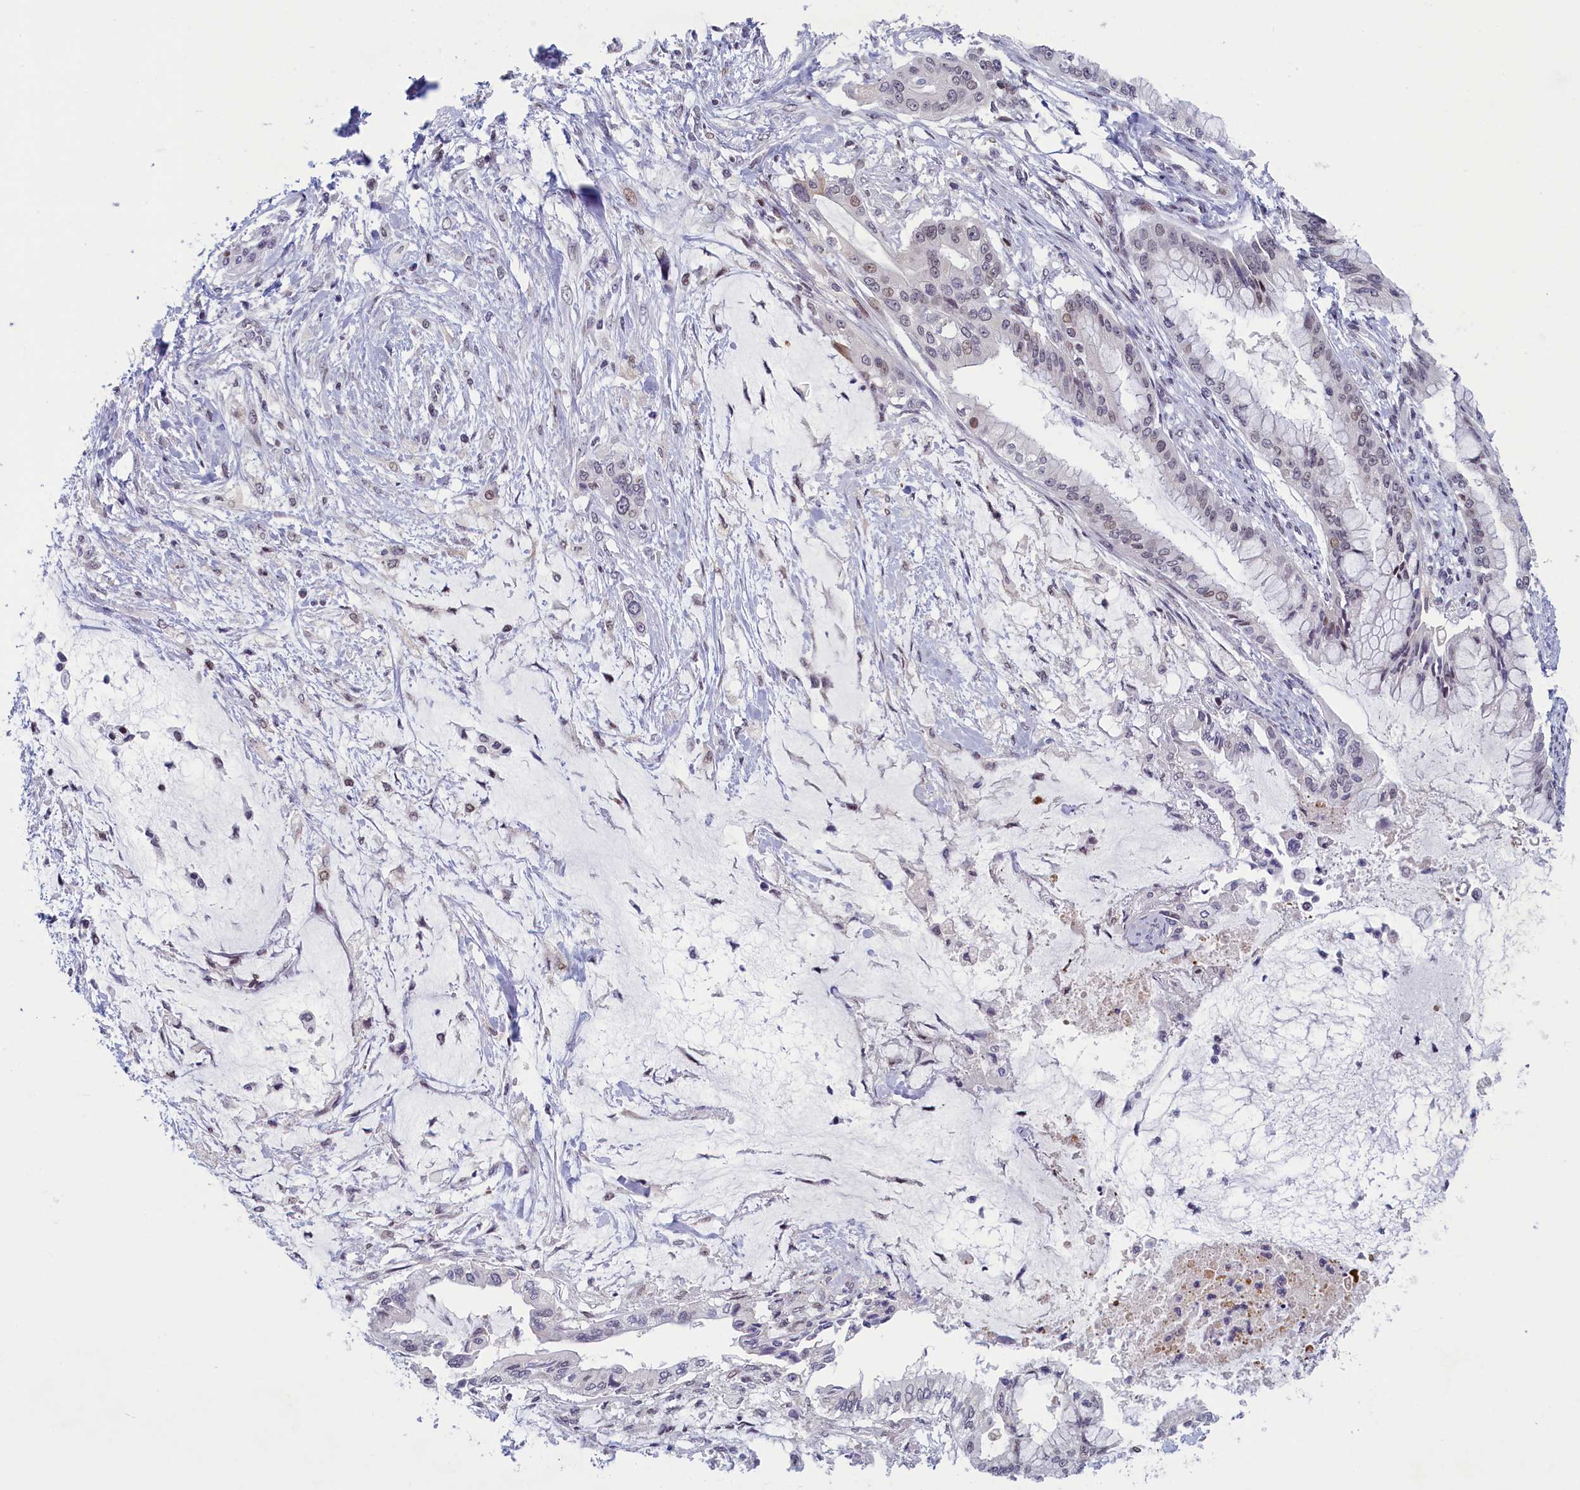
{"staining": {"intensity": "weak", "quantity": "<25%", "location": "nuclear"}, "tissue": "pancreatic cancer", "cell_type": "Tumor cells", "image_type": "cancer", "snomed": [{"axis": "morphology", "description": "Adenocarcinoma, NOS"}, {"axis": "topography", "description": "Pancreas"}], "caption": "IHC of human adenocarcinoma (pancreatic) demonstrates no positivity in tumor cells.", "gene": "ATF7IP2", "patient": {"sex": "male", "age": 46}}